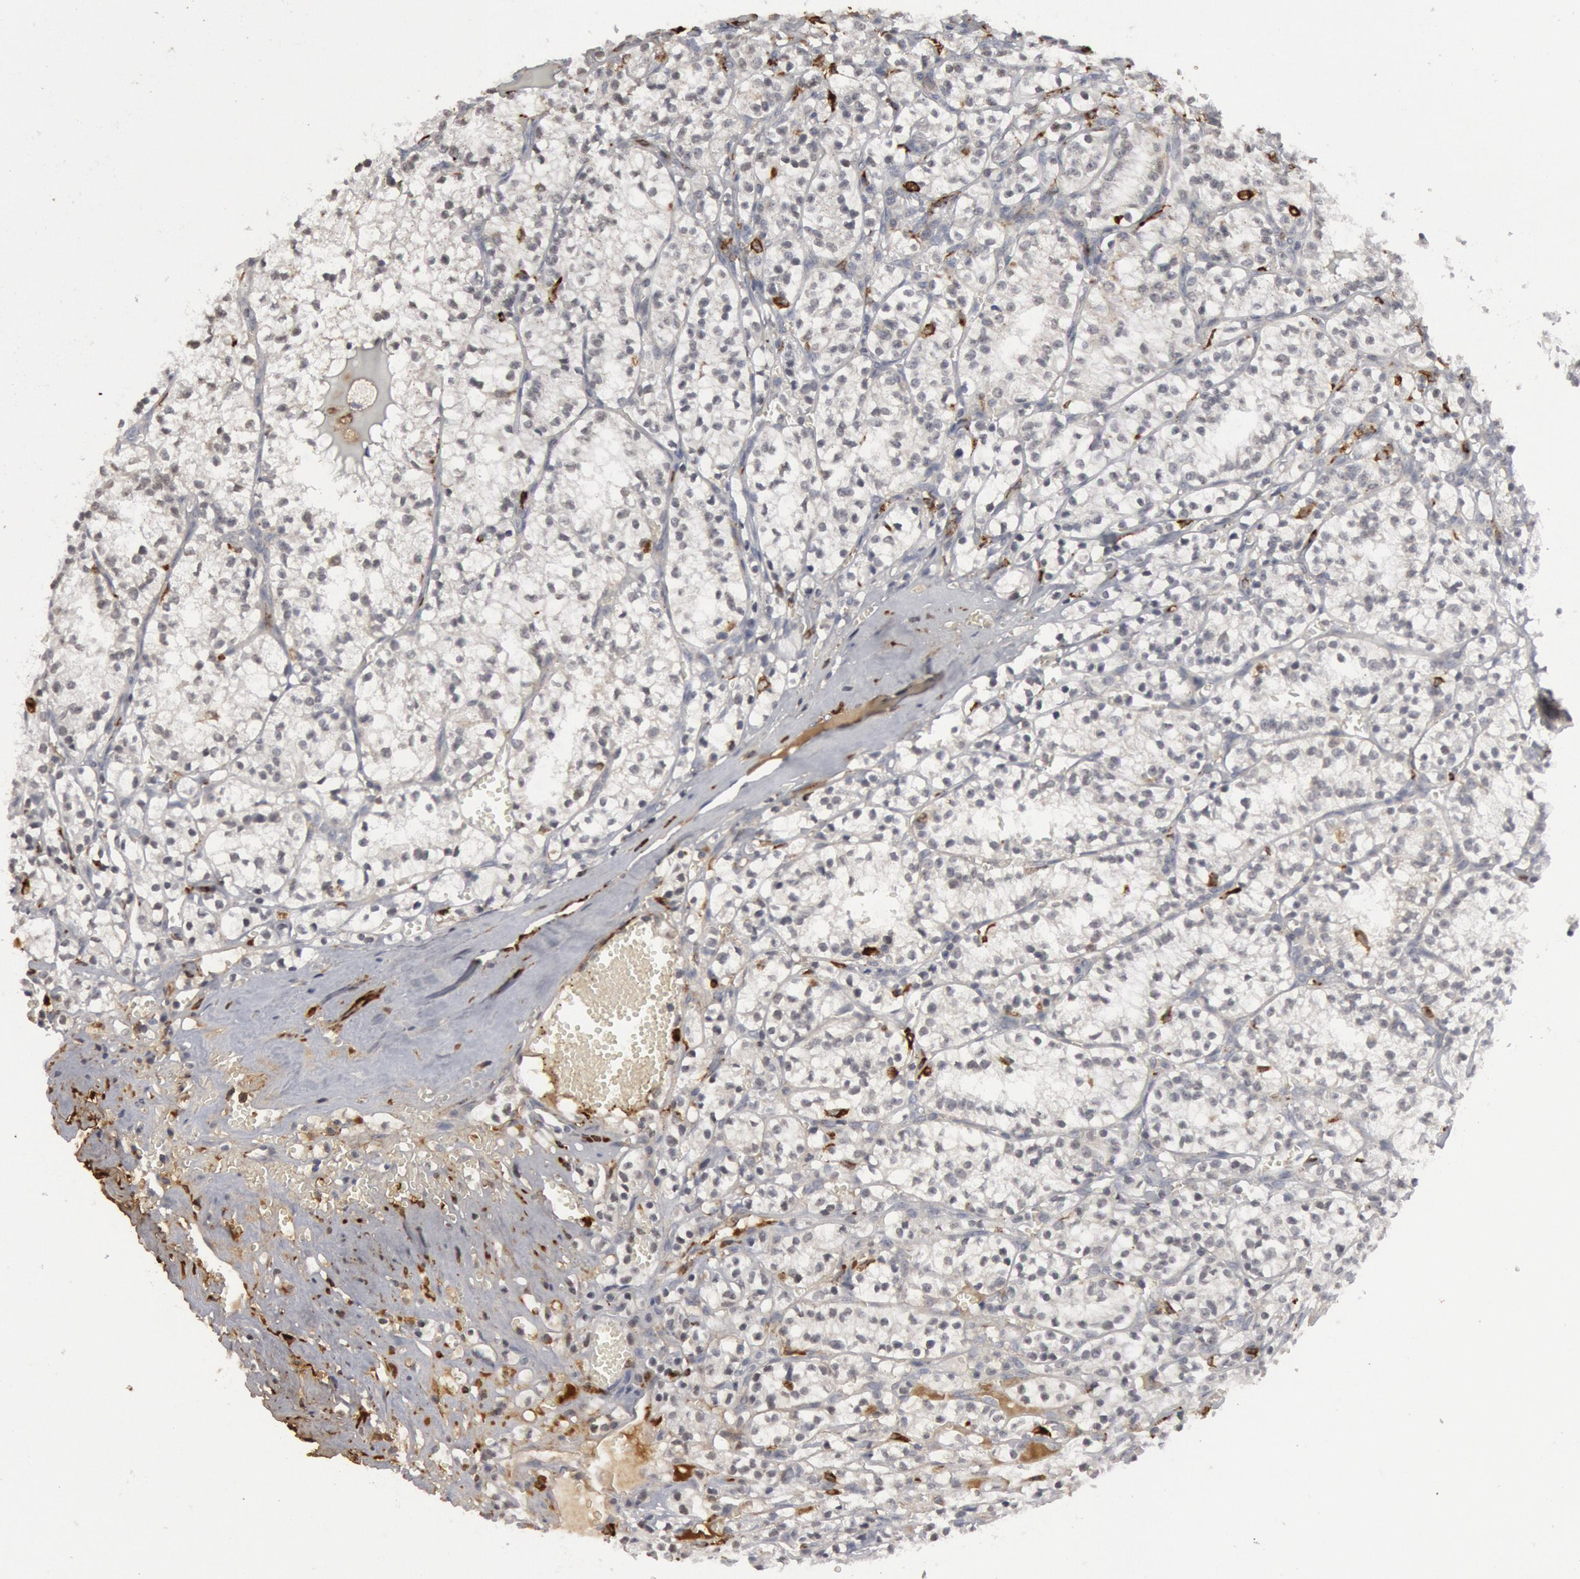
{"staining": {"intensity": "negative", "quantity": "none", "location": "none"}, "tissue": "renal cancer", "cell_type": "Tumor cells", "image_type": "cancer", "snomed": [{"axis": "morphology", "description": "Adenocarcinoma, NOS"}, {"axis": "topography", "description": "Kidney"}], "caption": "Renal adenocarcinoma stained for a protein using immunohistochemistry (IHC) reveals no expression tumor cells.", "gene": "C1QC", "patient": {"sex": "male", "age": 61}}